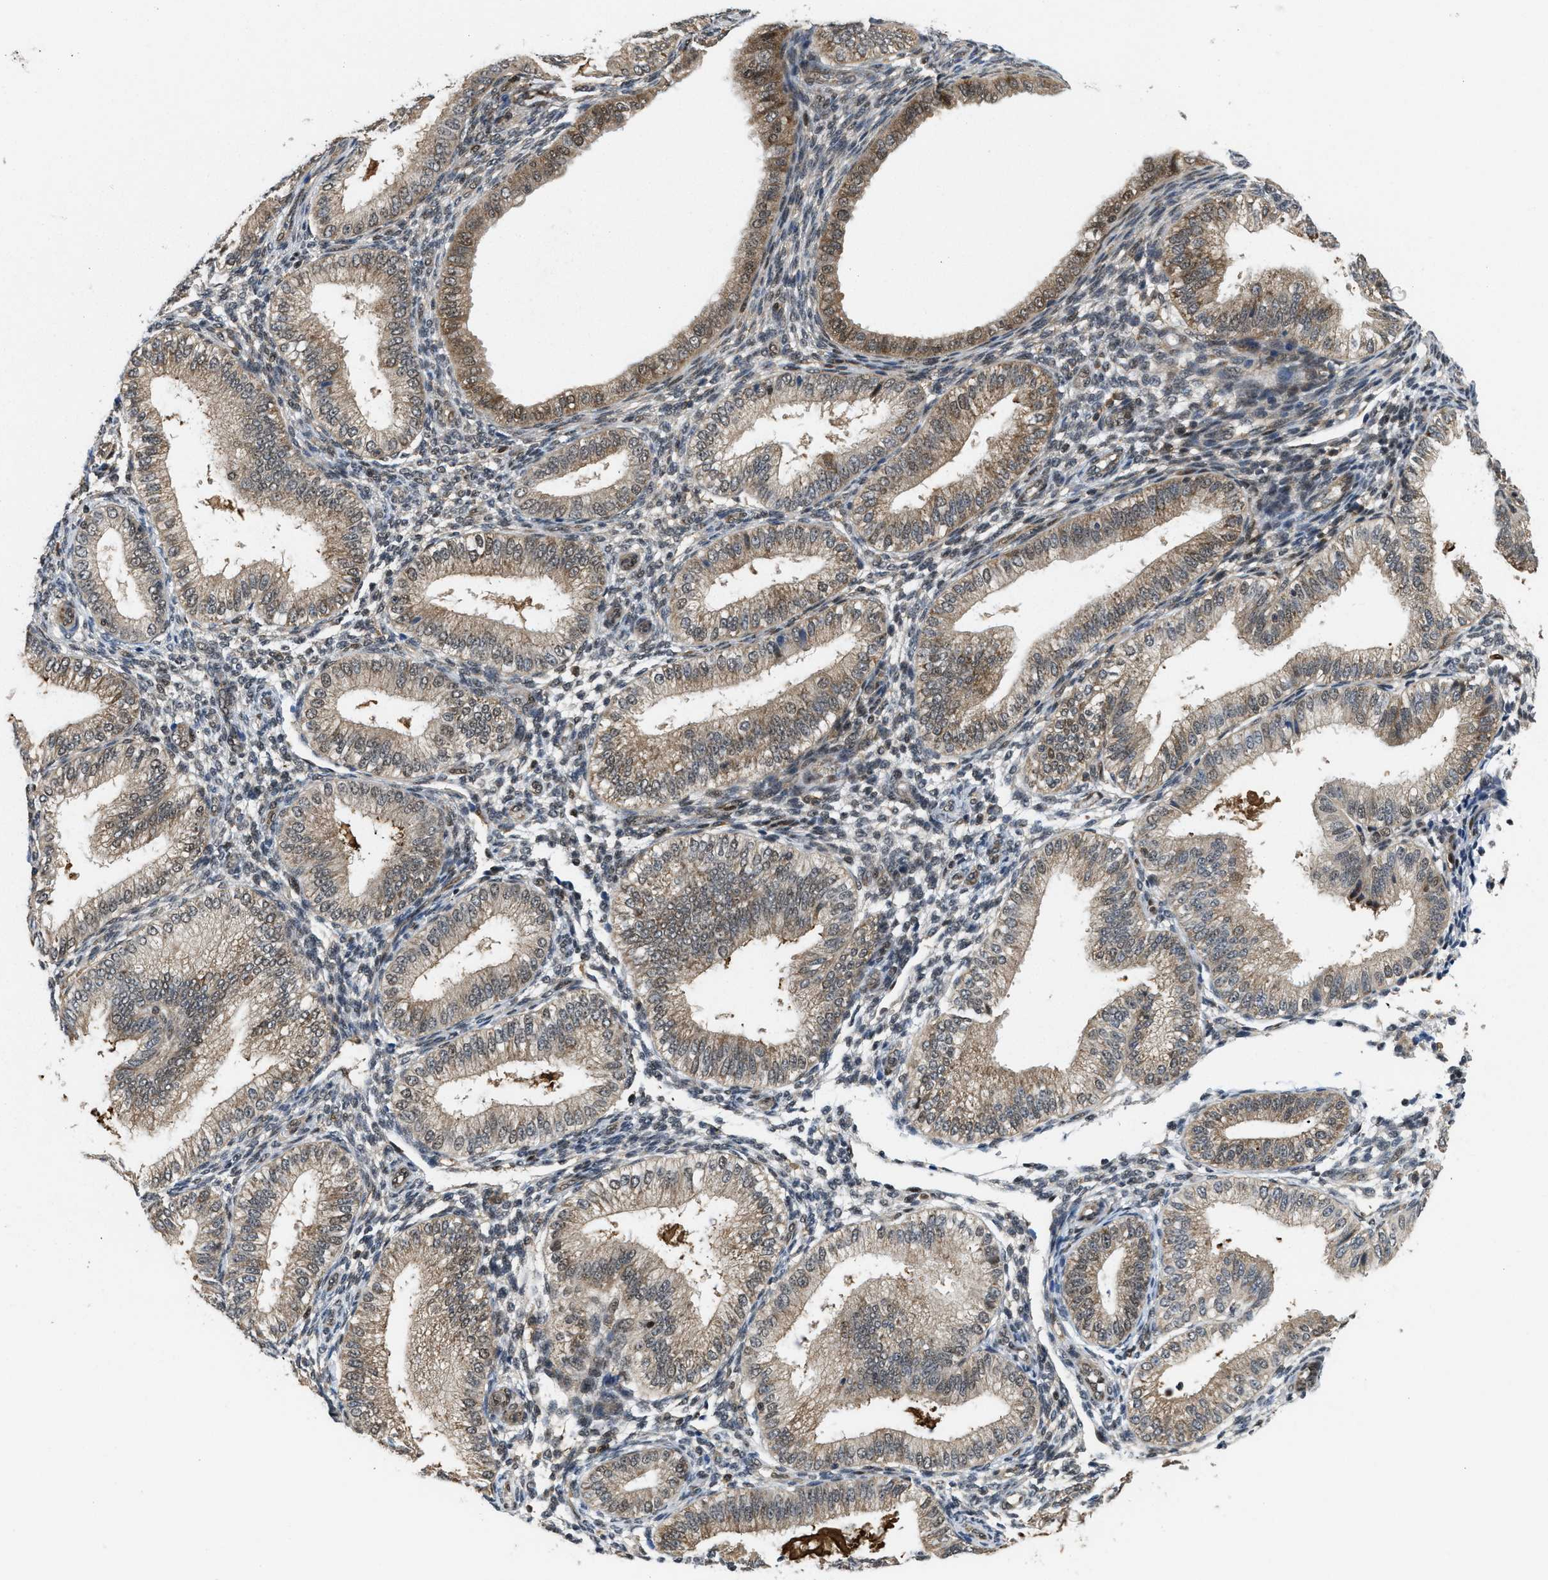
{"staining": {"intensity": "weak", "quantity": "25%-75%", "location": "nuclear"}, "tissue": "endometrium", "cell_type": "Cells in endometrial stroma", "image_type": "normal", "snomed": [{"axis": "morphology", "description": "Normal tissue, NOS"}, {"axis": "topography", "description": "Endometrium"}], "caption": "Protein staining displays weak nuclear staining in about 25%-75% of cells in endometrial stroma in unremarkable endometrium.", "gene": "ATF7IP", "patient": {"sex": "female", "age": 39}}